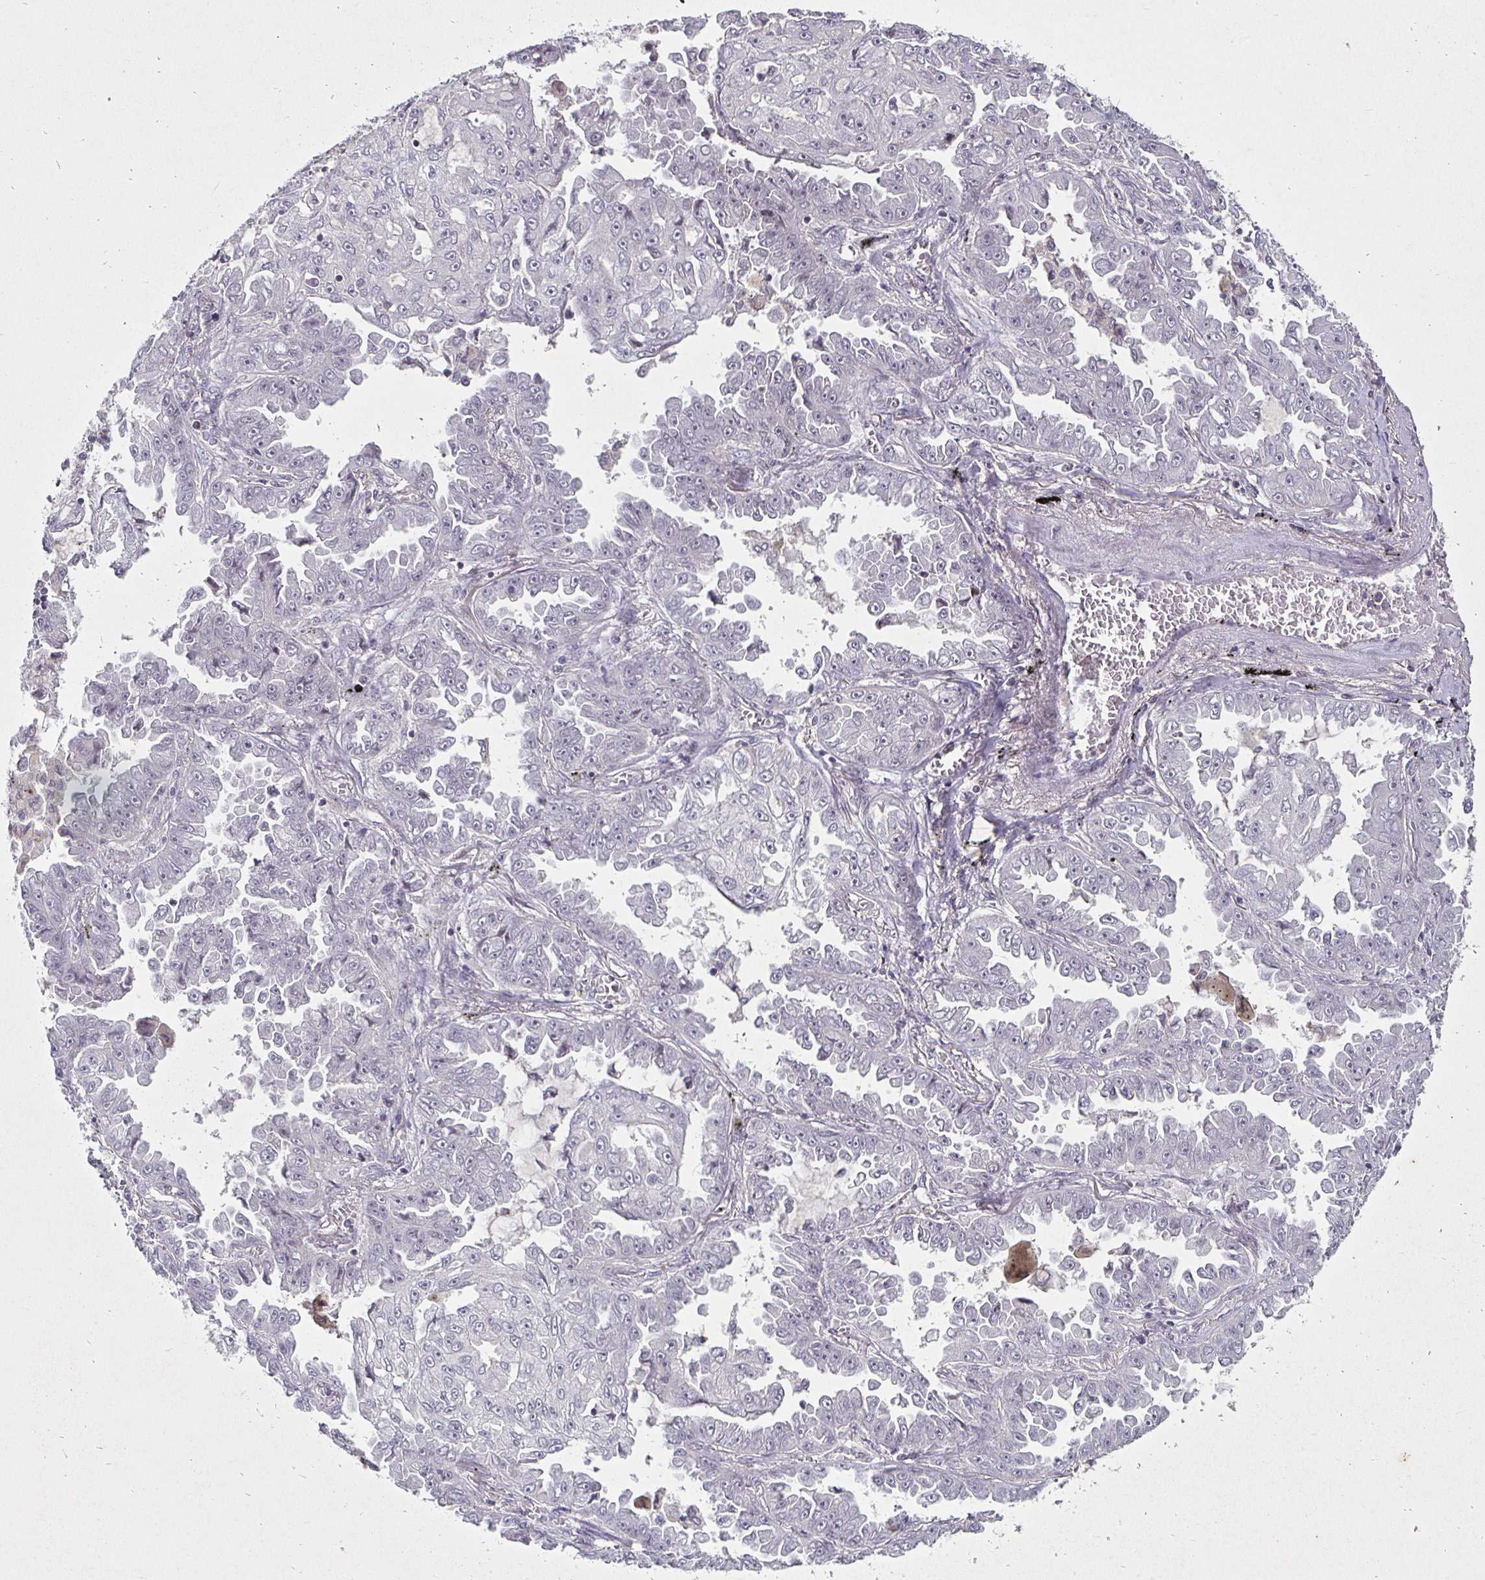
{"staining": {"intensity": "negative", "quantity": "none", "location": "none"}, "tissue": "lung cancer", "cell_type": "Tumor cells", "image_type": "cancer", "snomed": [{"axis": "morphology", "description": "Adenocarcinoma, NOS"}, {"axis": "topography", "description": "Lung"}], "caption": "There is no significant expression in tumor cells of lung cancer.", "gene": "MLH1", "patient": {"sex": "female", "age": 52}}